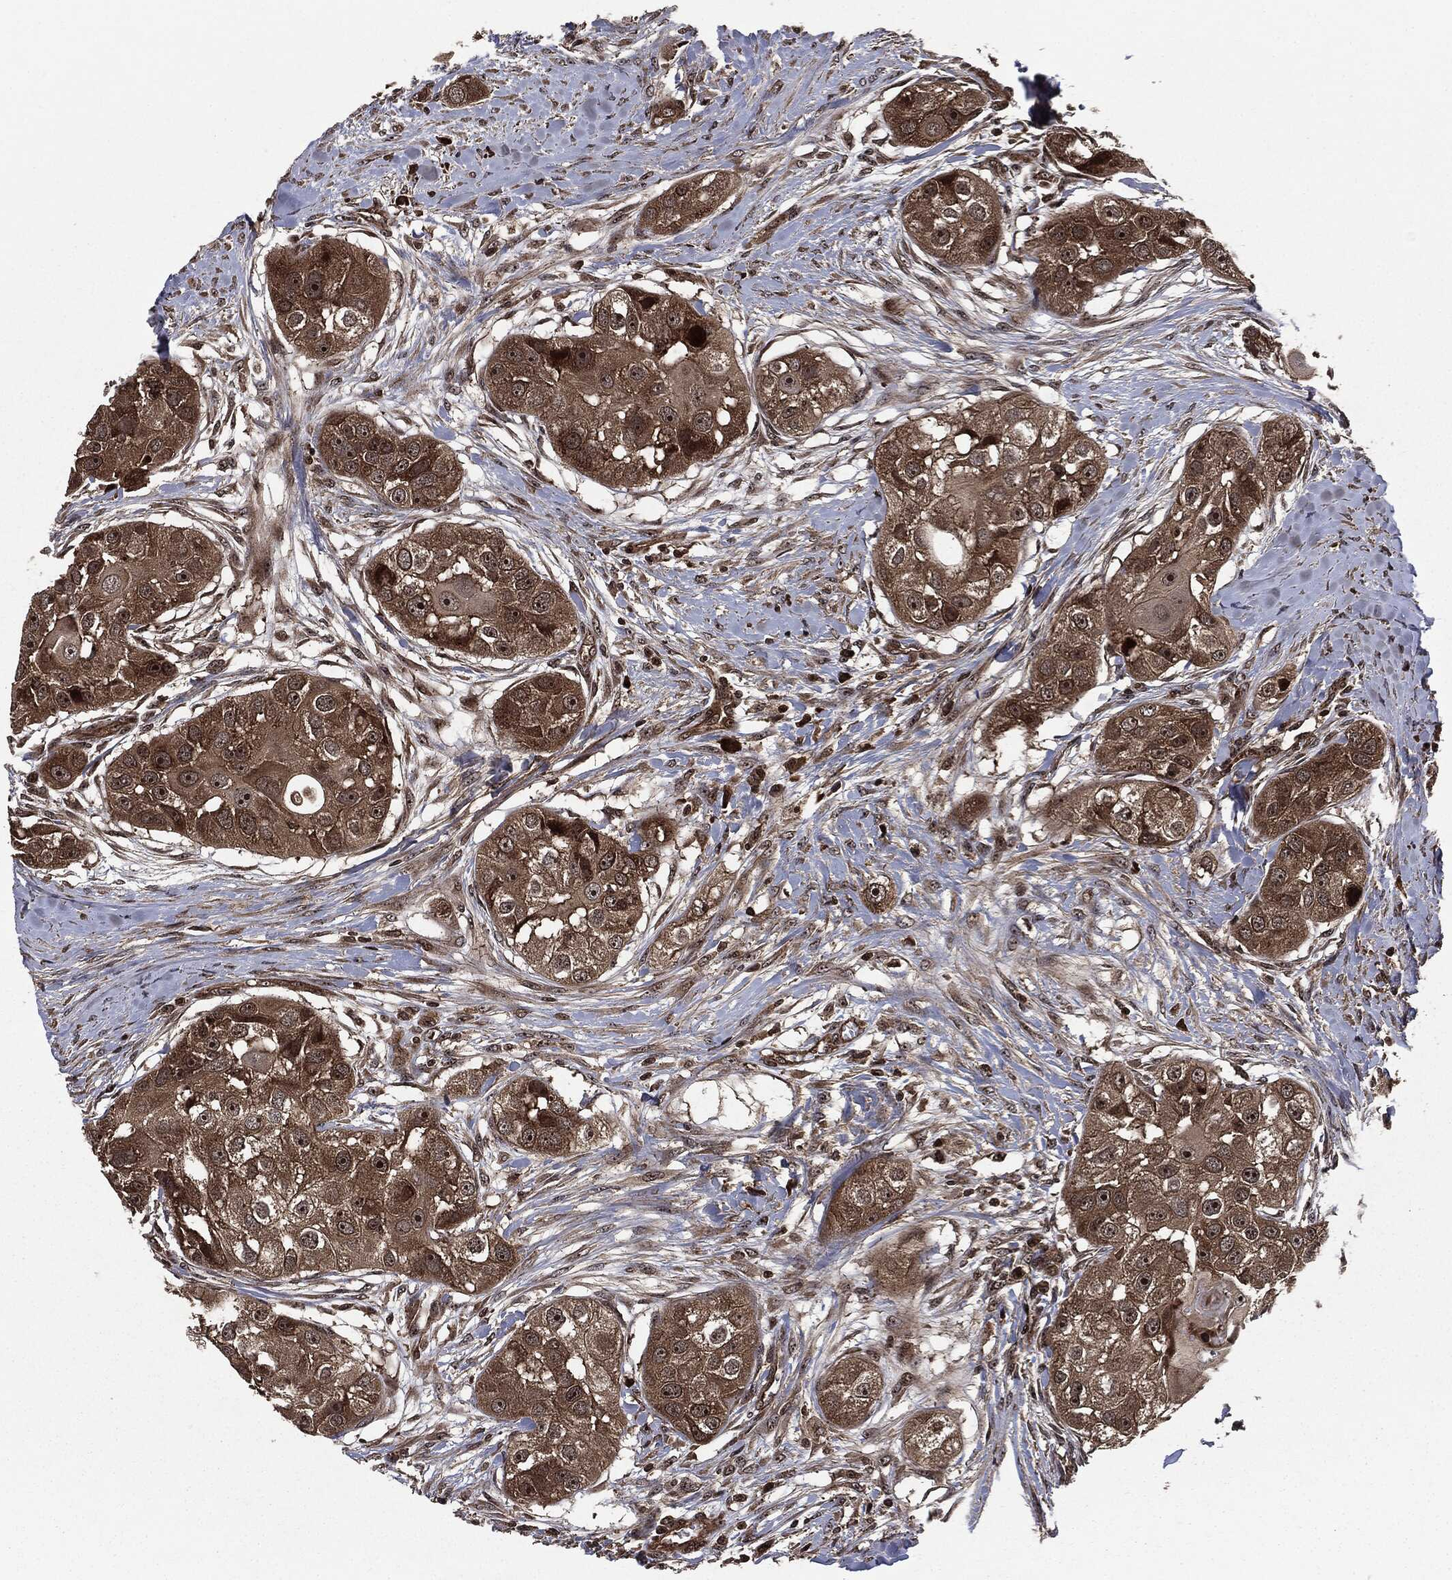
{"staining": {"intensity": "strong", "quantity": ">75%", "location": "cytoplasmic/membranous,nuclear"}, "tissue": "head and neck cancer", "cell_type": "Tumor cells", "image_type": "cancer", "snomed": [{"axis": "morphology", "description": "Normal tissue, NOS"}, {"axis": "morphology", "description": "Squamous cell carcinoma, NOS"}, {"axis": "topography", "description": "Skeletal muscle"}, {"axis": "topography", "description": "Head-Neck"}], "caption": "Immunohistochemical staining of human head and neck squamous cell carcinoma displays high levels of strong cytoplasmic/membranous and nuclear protein expression in approximately >75% of tumor cells.", "gene": "CARD6", "patient": {"sex": "male", "age": 51}}